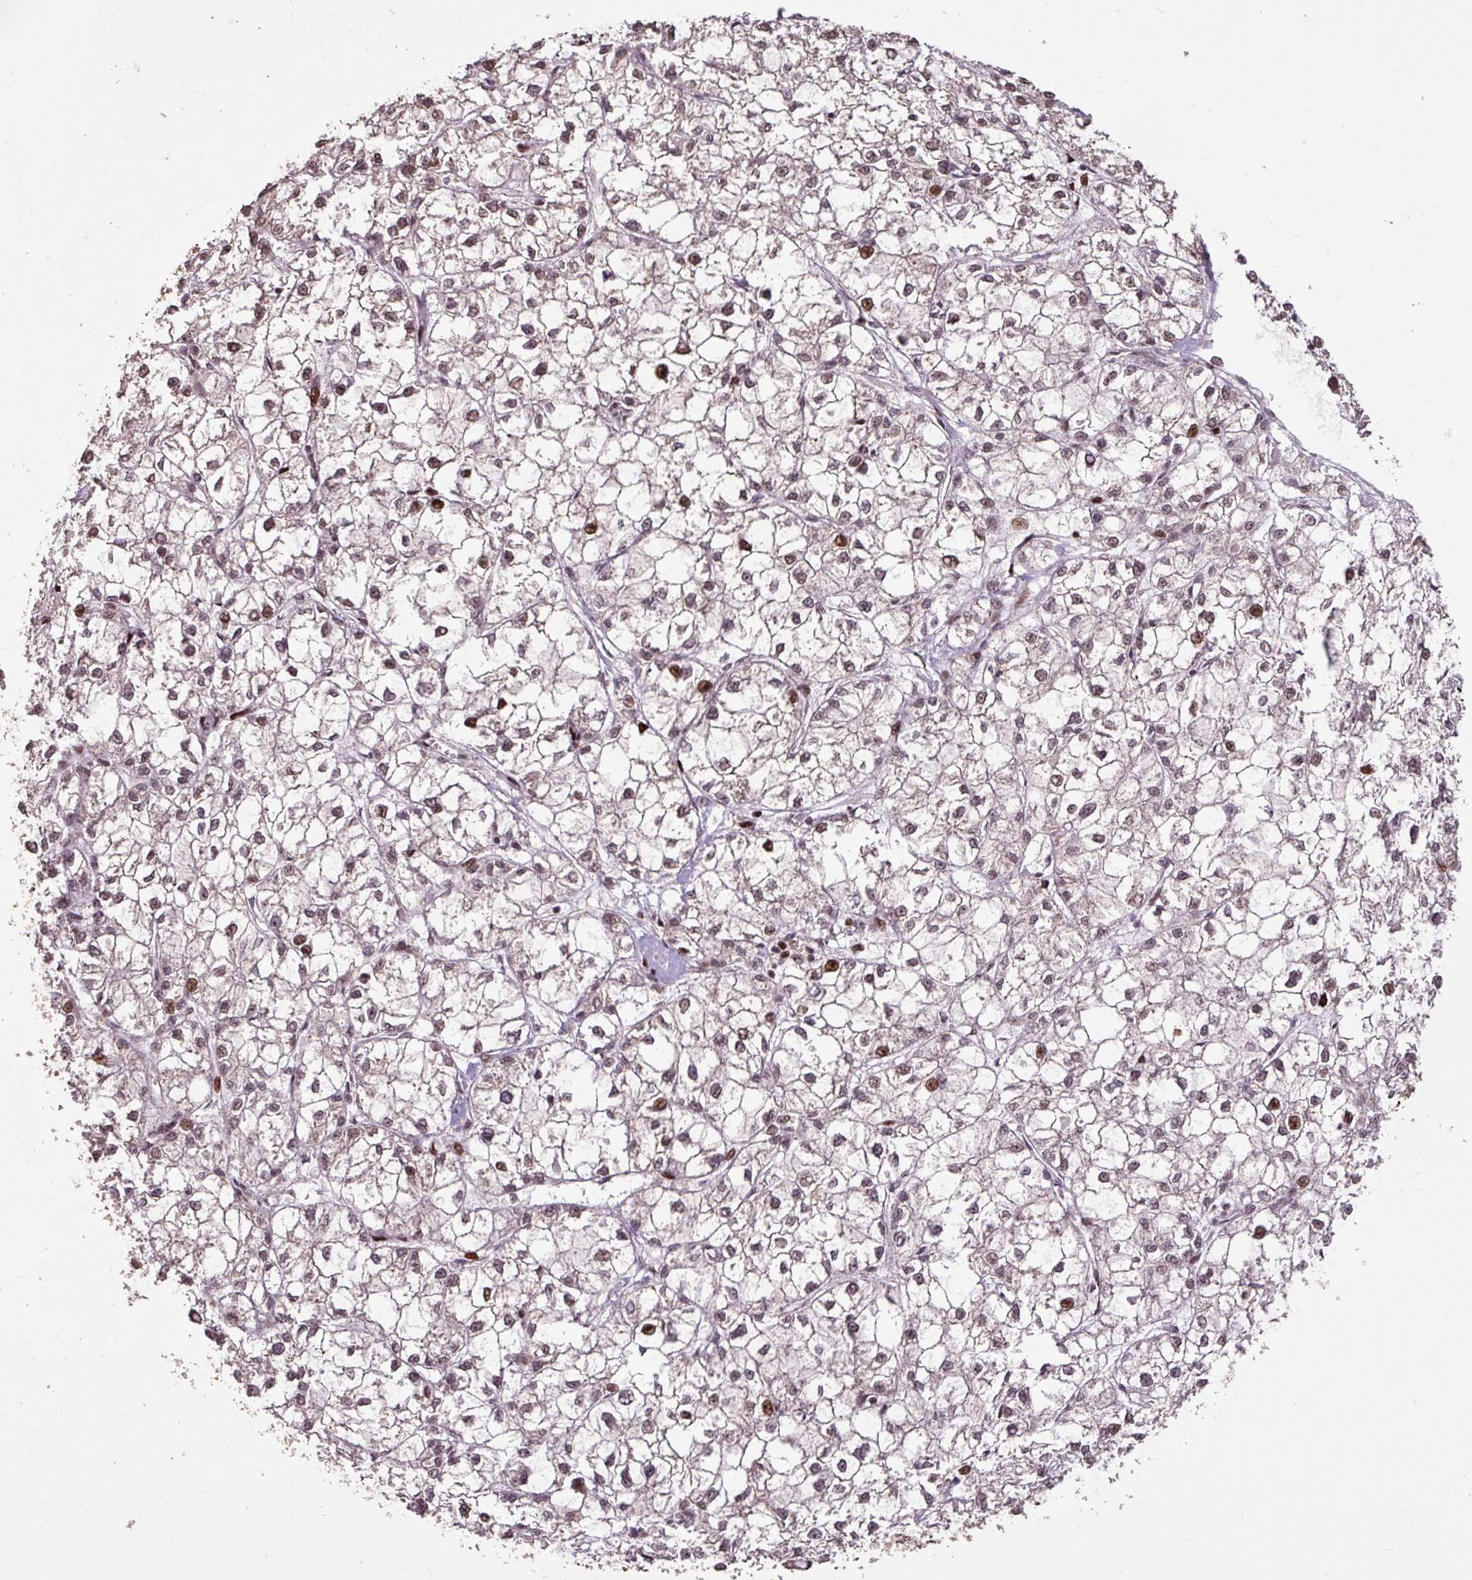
{"staining": {"intensity": "moderate", "quantity": ">75%", "location": "nuclear"}, "tissue": "liver cancer", "cell_type": "Tumor cells", "image_type": "cancer", "snomed": [{"axis": "morphology", "description": "Carcinoma, Hepatocellular, NOS"}, {"axis": "topography", "description": "Liver"}], "caption": "Immunohistochemistry (DAB) staining of human hepatocellular carcinoma (liver) exhibits moderate nuclear protein positivity in about >75% of tumor cells. (Stains: DAB (3,3'-diaminobenzidine) in brown, nuclei in blue, Microscopy: brightfield microscopy at high magnification).", "gene": "ZNF709", "patient": {"sex": "female", "age": 43}}